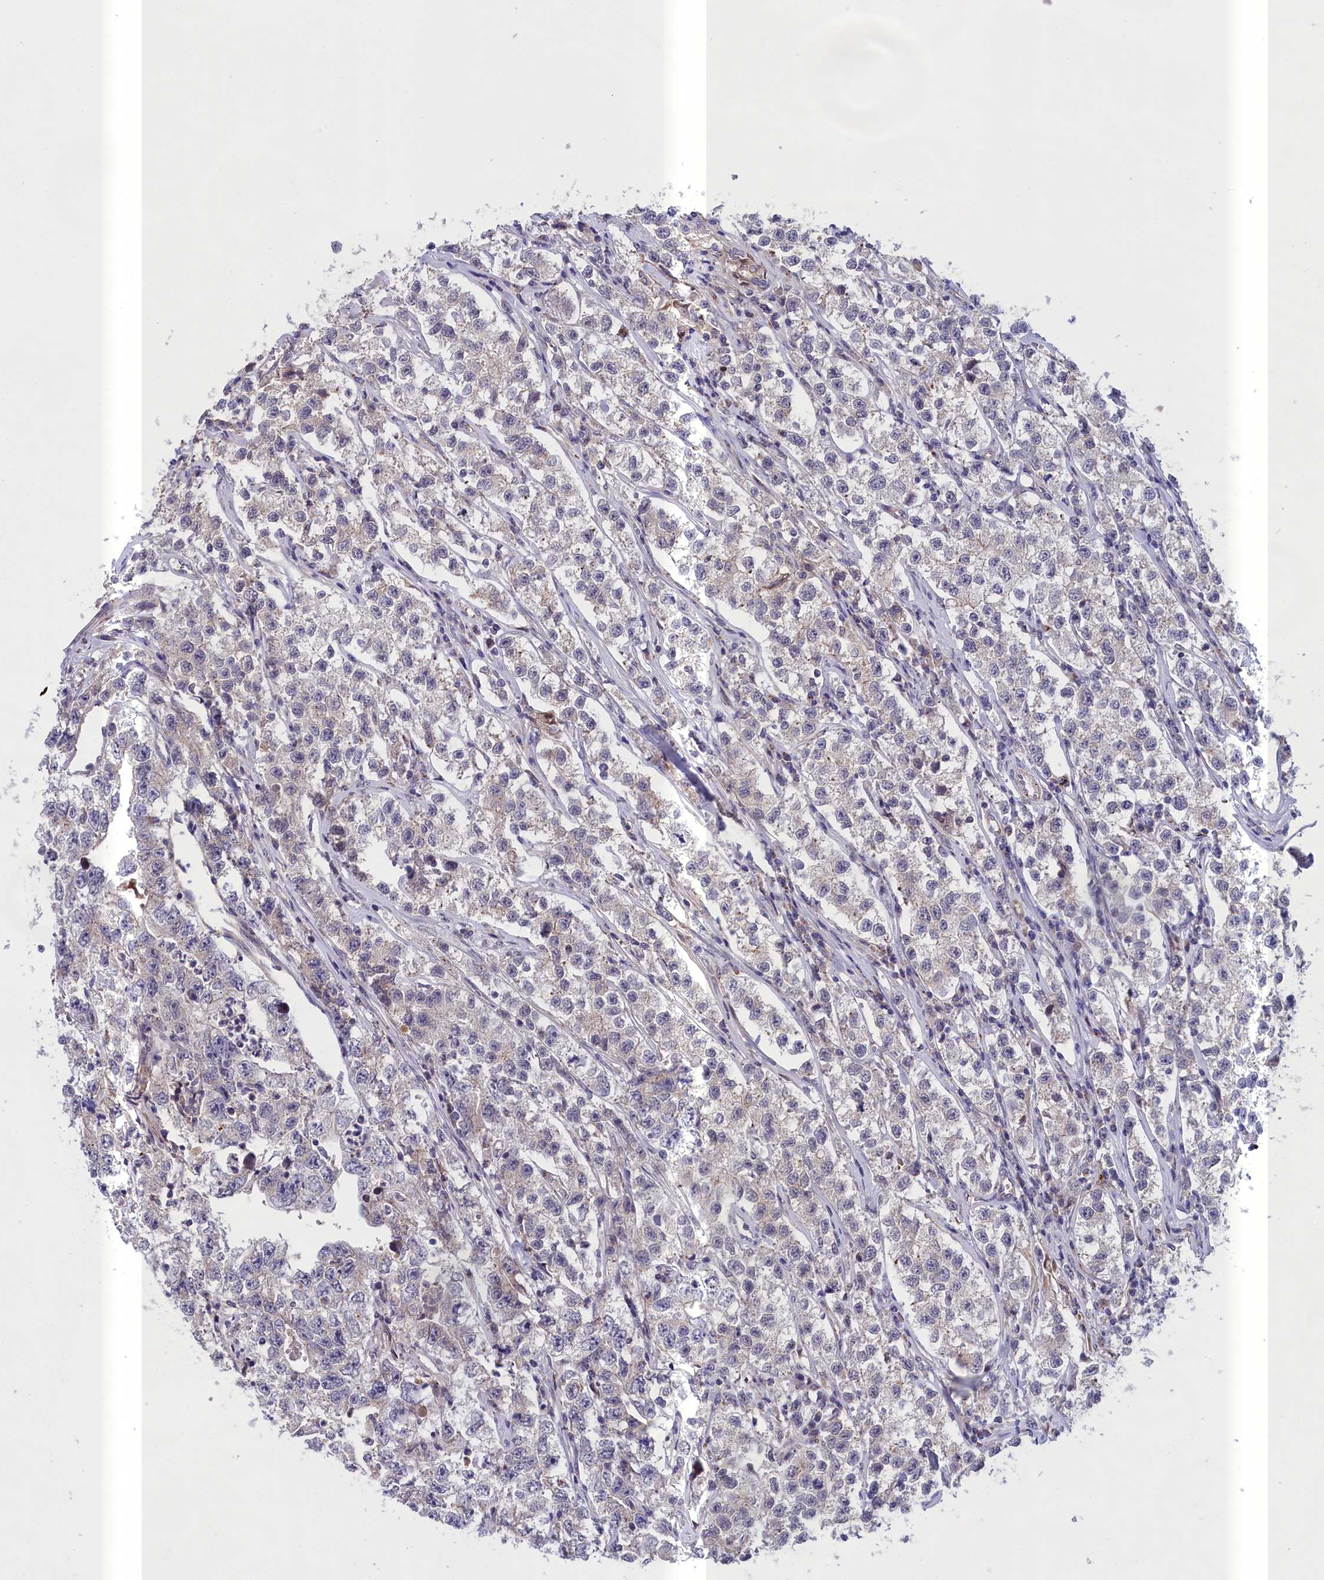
{"staining": {"intensity": "negative", "quantity": "none", "location": "none"}, "tissue": "testis cancer", "cell_type": "Tumor cells", "image_type": "cancer", "snomed": [{"axis": "morphology", "description": "Seminoma, NOS"}, {"axis": "morphology", "description": "Carcinoma, Embryonal, NOS"}, {"axis": "topography", "description": "Testis"}], "caption": "The micrograph reveals no staining of tumor cells in testis cancer. Brightfield microscopy of immunohistochemistry stained with DAB (brown) and hematoxylin (blue), captured at high magnification.", "gene": "IGFALS", "patient": {"sex": "male", "age": 43}}